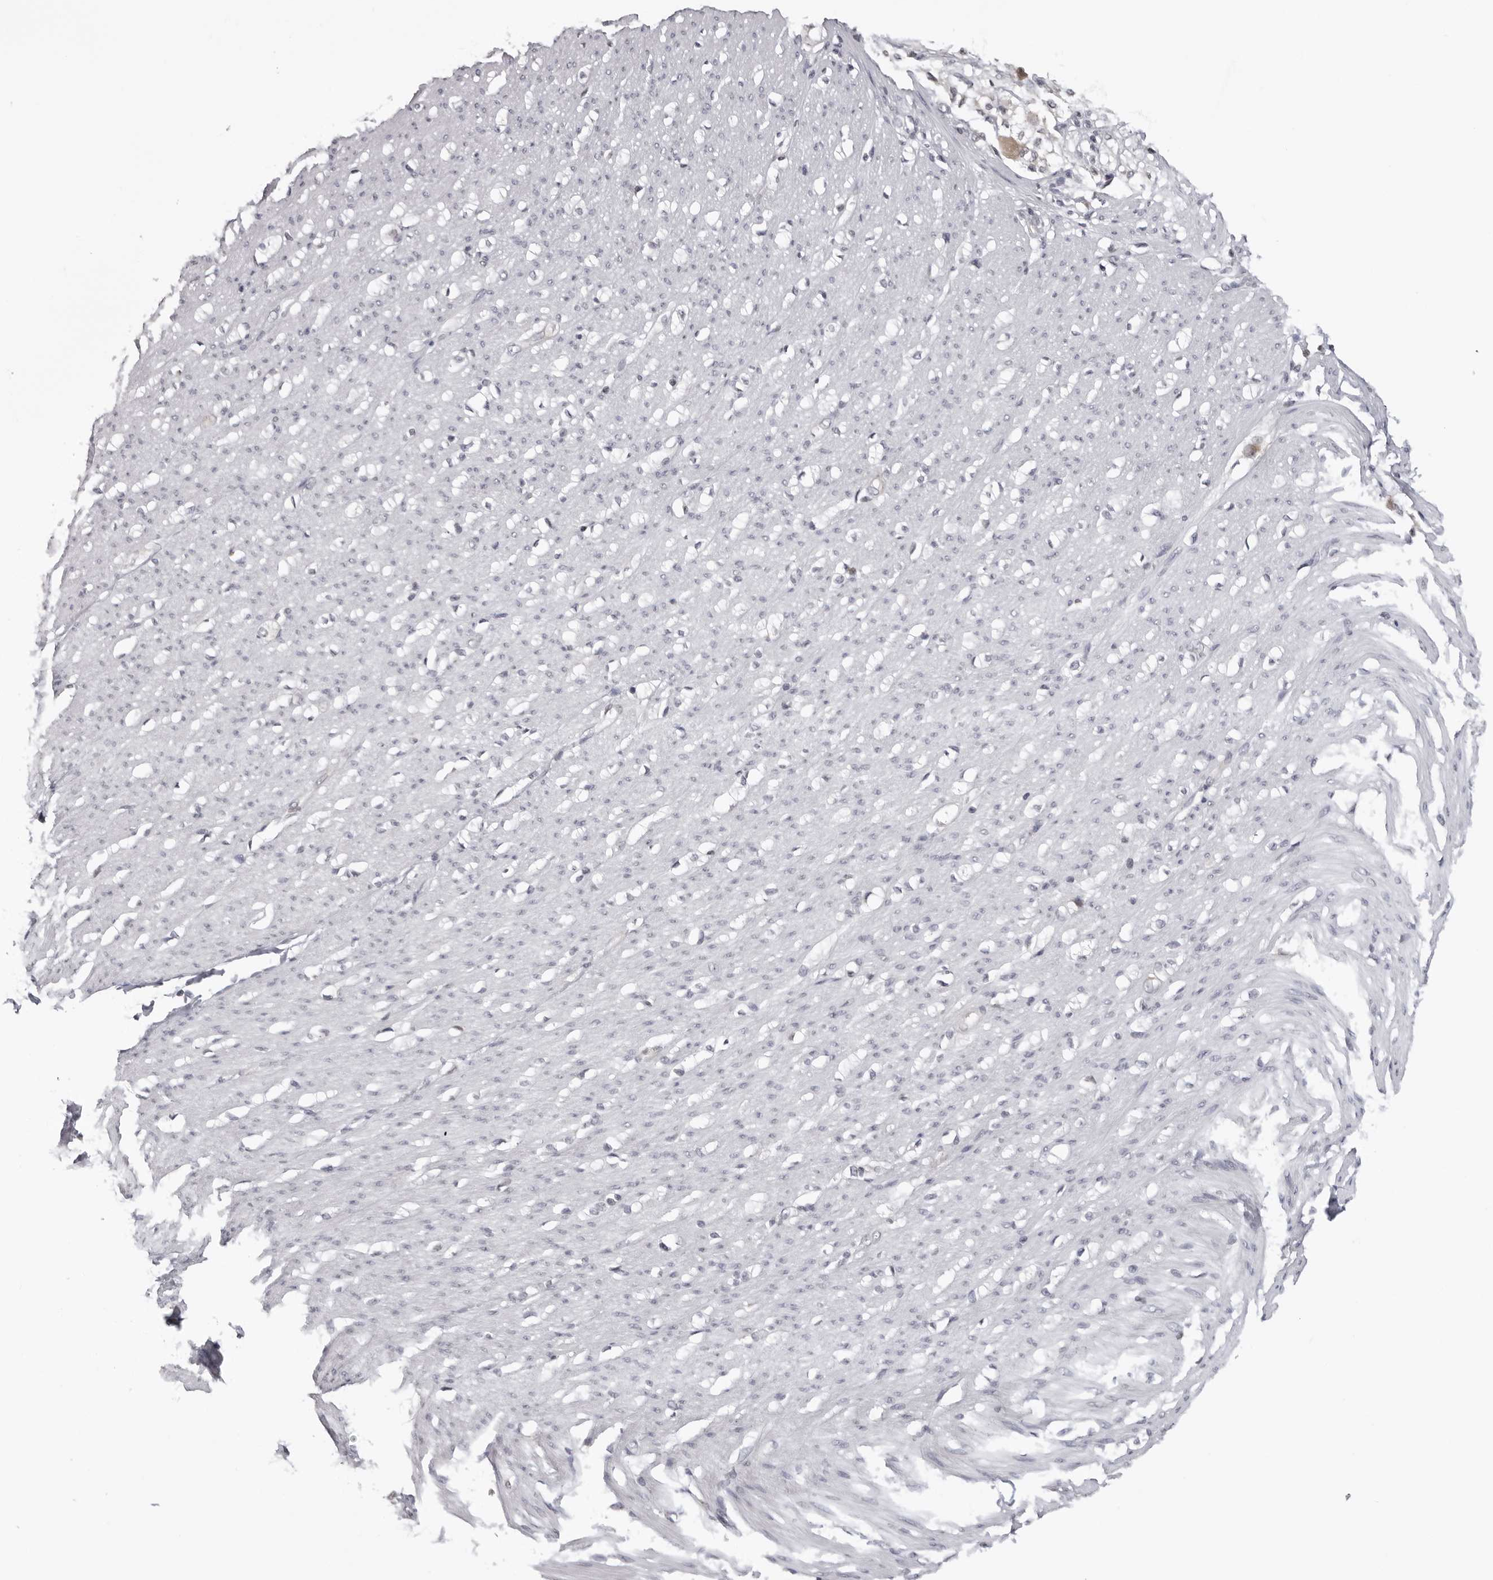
{"staining": {"intensity": "weak", "quantity": "25%-75%", "location": "cytoplasmic/membranous"}, "tissue": "smooth muscle", "cell_type": "Smooth muscle cells", "image_type": "normal", "snomed": [{"axis": "morphology", "description": "Normal tissue, NOS"}, {"axis": "morphology", "description": "Adenocarcinoma, NOS"}, {"axis": "topography", "description": "Colon"}, {"axis": "topography", "description": "Peripheral nerve tissue"}], "caption": "Weak cytoplasmic/membranous expression for a protein is present in about 25%-75% of smooth muscle cells of unremarkable smooth muscle using IHC.", "gene": "MRPS15", "patient": {"sex": "male", "age": 14}}